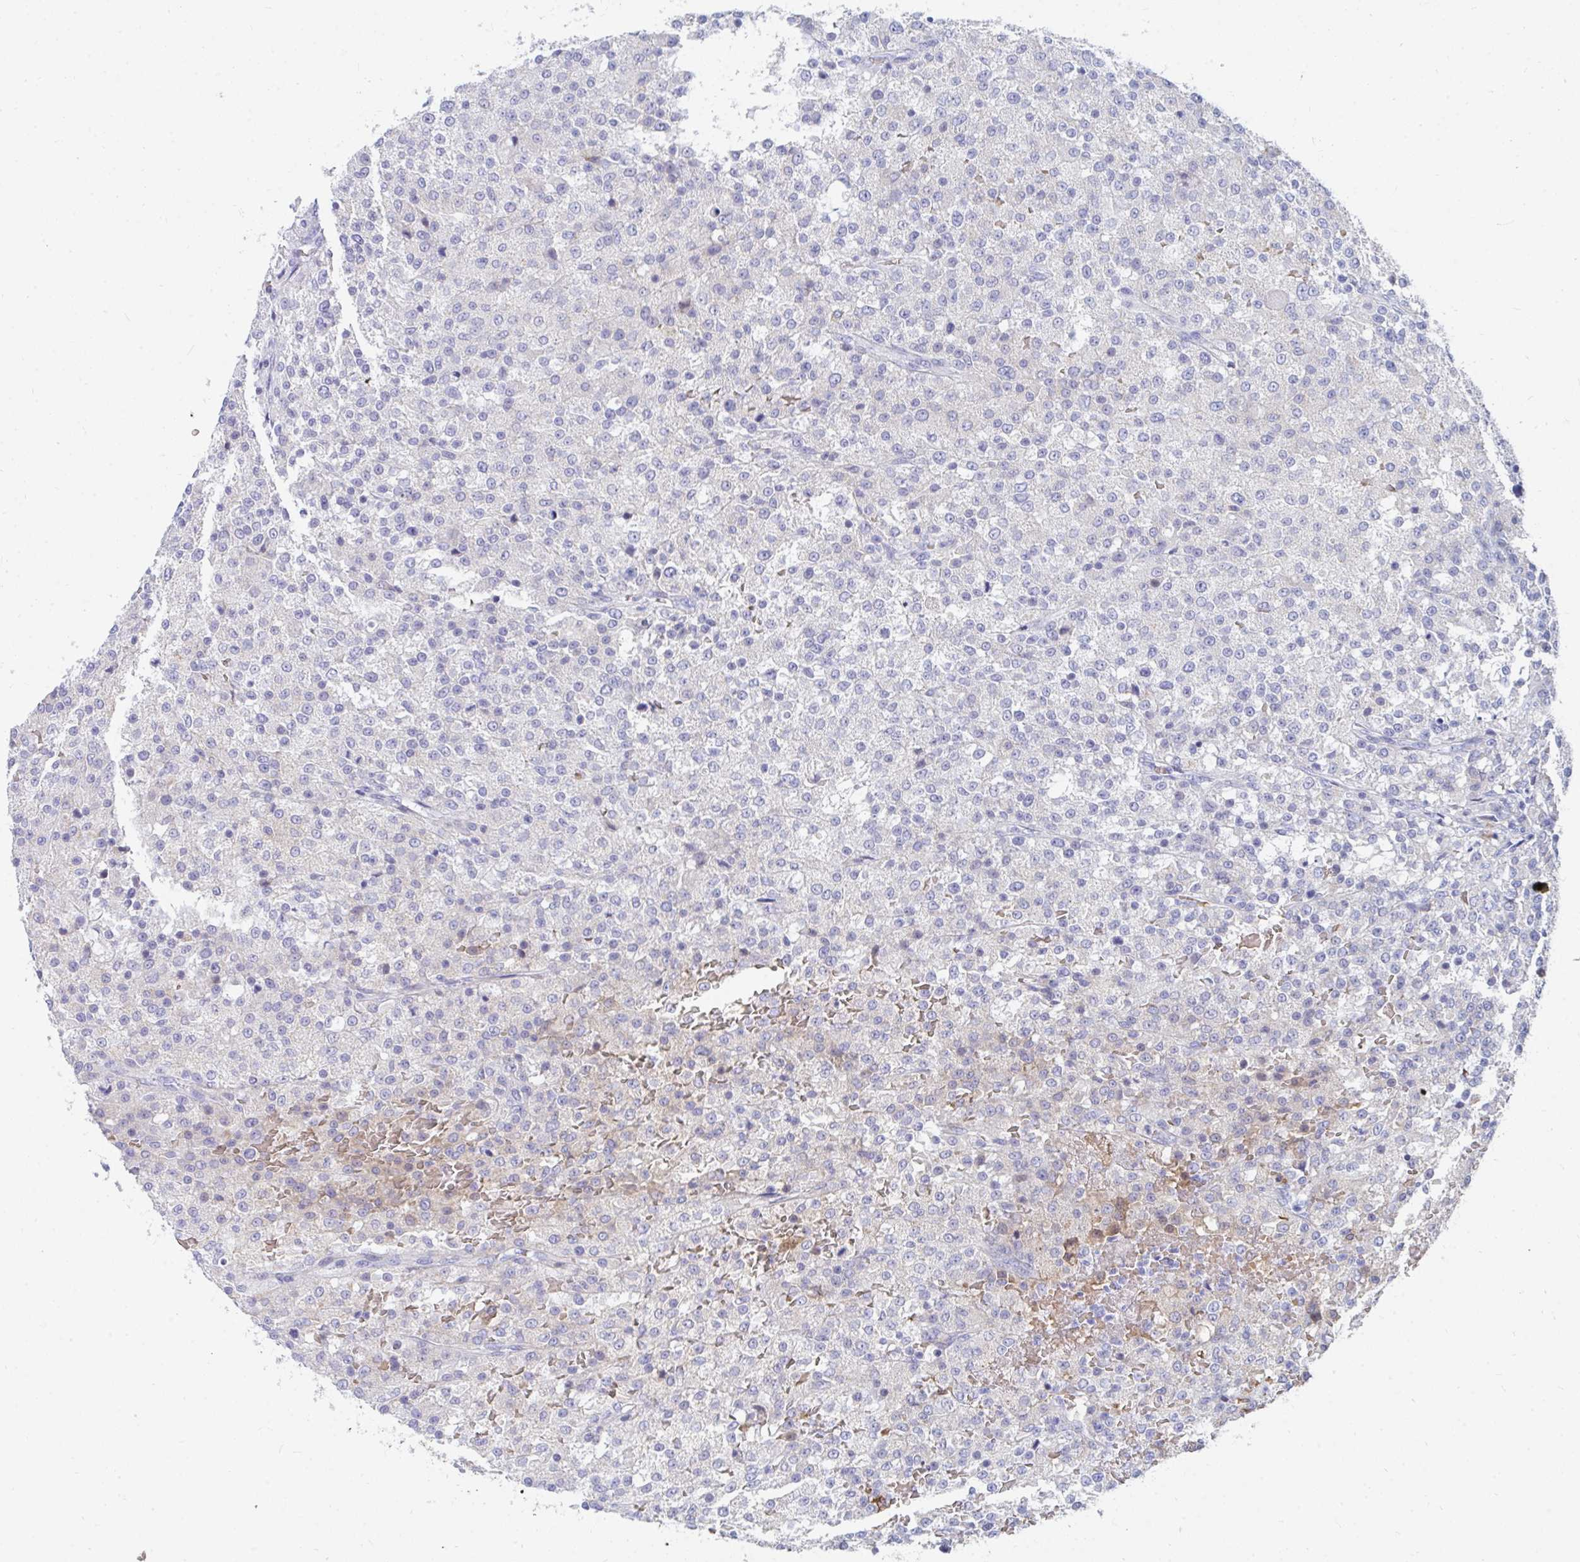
{"staining": {"intensity": "negative", "quantity": "none", "location": "none"}, "tissue": "testis cancer", "cell_type": "Tumor cells", "image_type": "cancer", "snomed": [{"axis": "morphology", "description": "Seminoma, NOS"}, {"axis": "topography", "description": "Testis"}], "caption": "Immunohistochemistry of human testis cancer (seminoma) shows no staining in tumor cells. (DAB IHC with hematoxylin counter stain).", "gene": "MROH2B", "patient": {"sex": "male", "age": 59}}